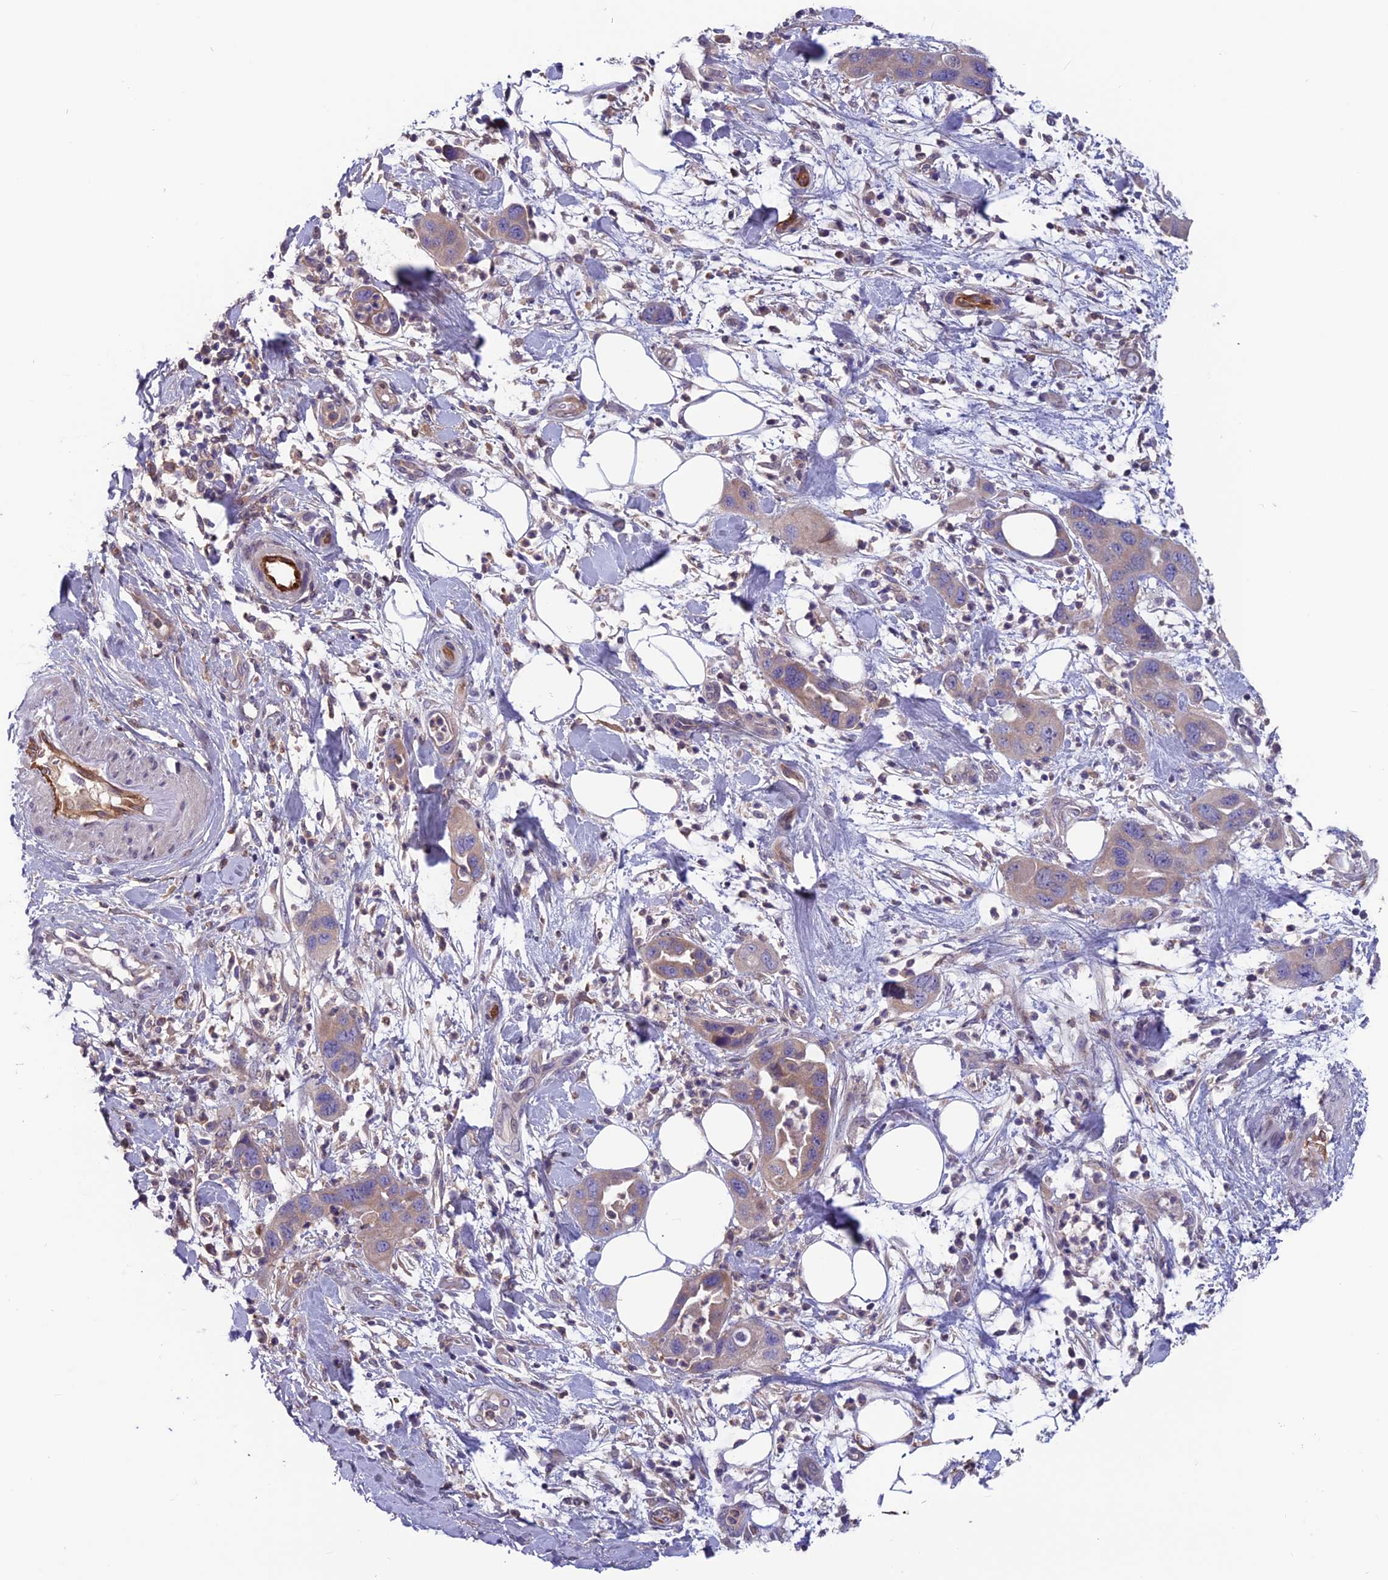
{"staining": {"intensity": "weak", "quantity": "25%-75%", "location": "cytoplasmic/membranous"}, "tissue": "pancreatic cancer", "cell_type": "Tumor cells", "image_type": "cancer", "snomed": [{"axis": "morphology", "description": "Adenocarcinoma, NOS"}, {"axis": "topography", "description": "Pancreas"}], "caption": "Pancreatic cancer was stained to show a protein in brown. There is low levels of weak cytoplasmic/membranous staining in approximately 25%-75% of tumor cells. The staining is performed using DAB (3,3'-diaminobenzidine) brown chromogen to label protein expression. The nuclei are counter-stained blue using hematoxylin.", "gene": "MAST2", "patient": {"sex": "female", "age": 71}}